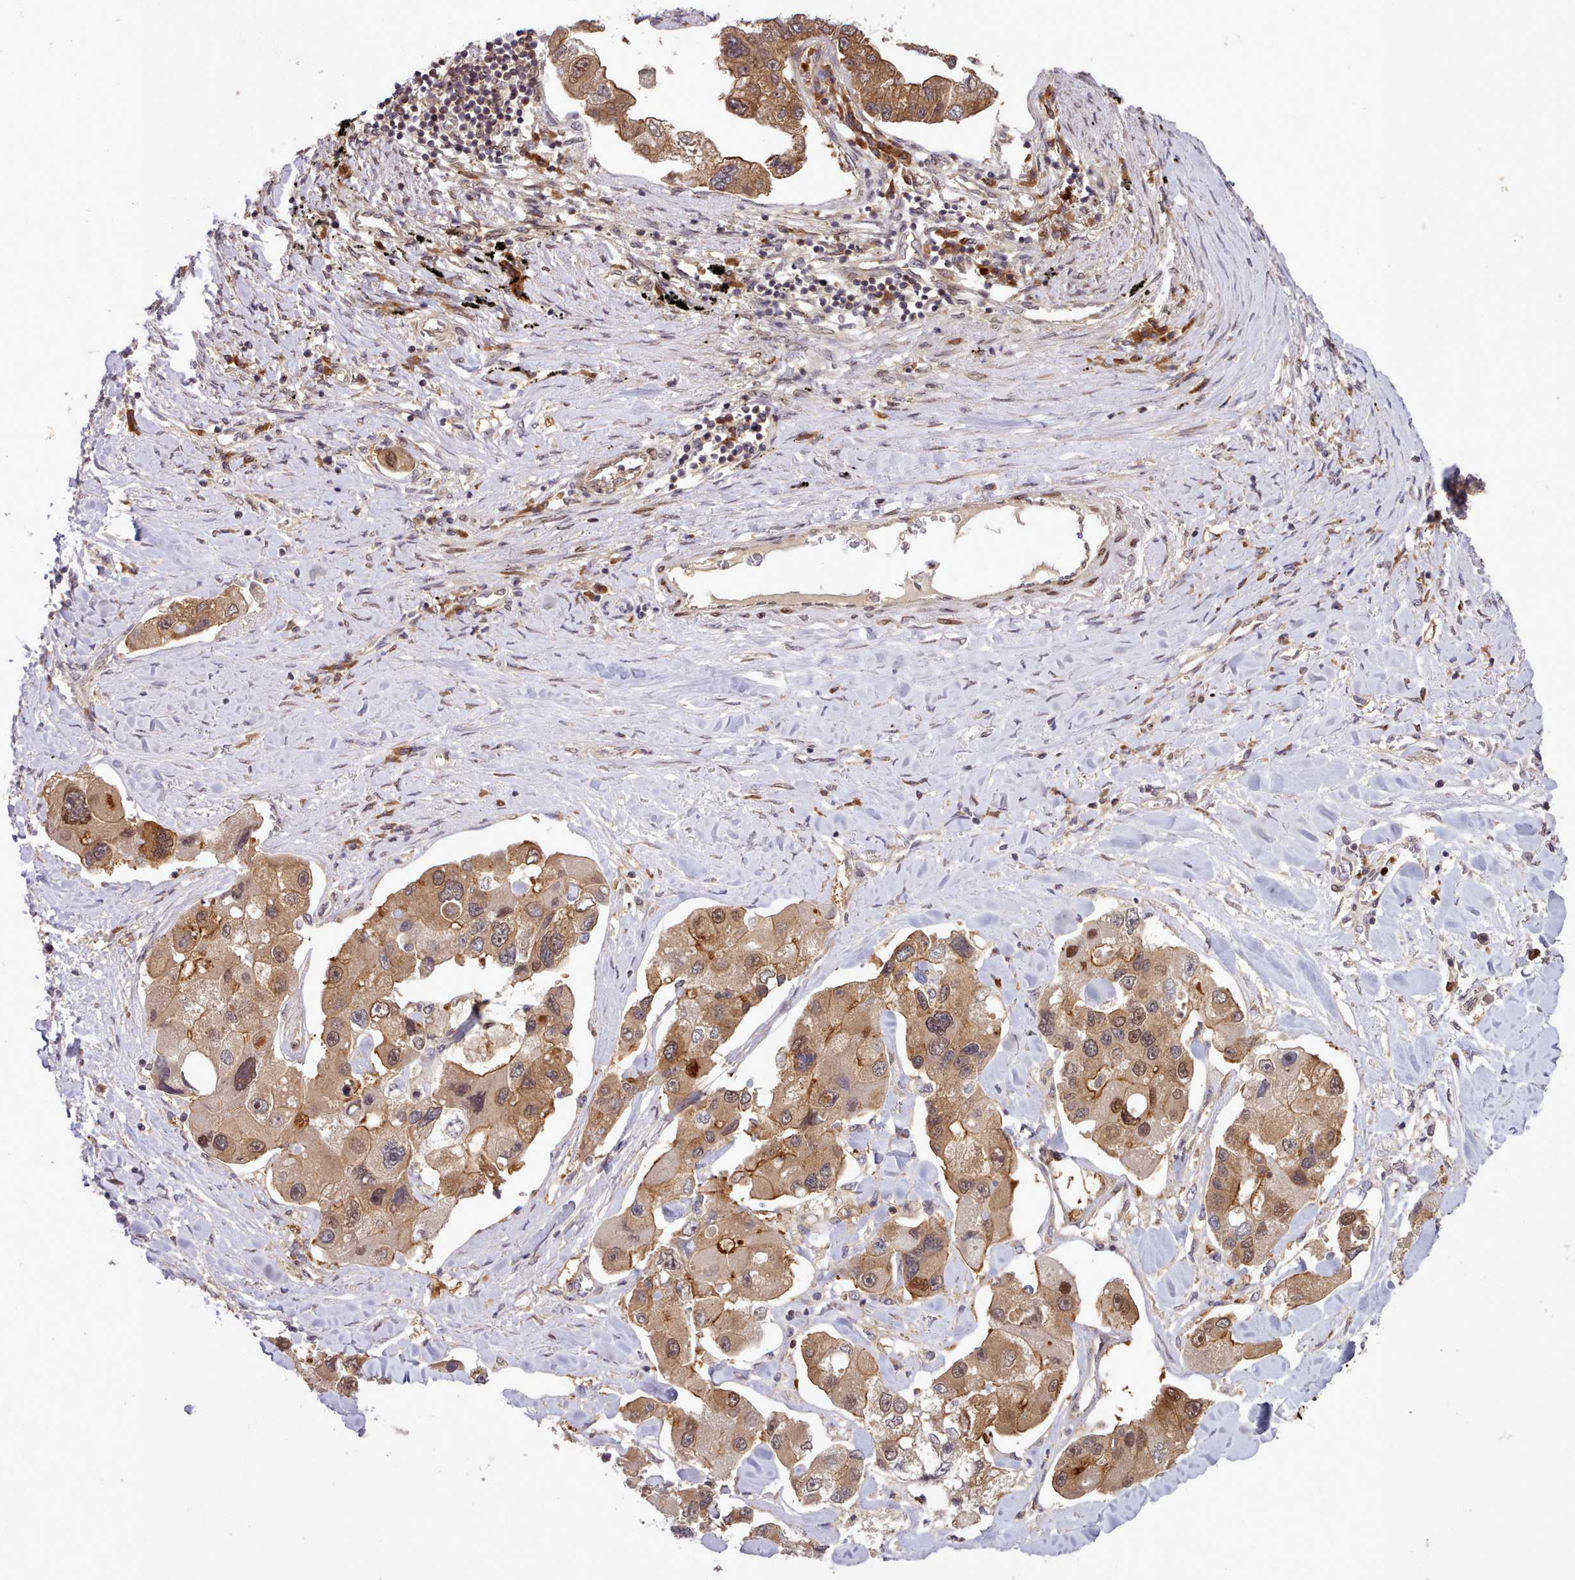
{"staining": {"intensity": "moderate", "quantity": ">75%", "location": "cytoplasmic/membranous,nuclear"}, "tissue": "lung cancer", "cell_type": "Tumor cells", "image_type": "cancer", "snomed": [{"axis": "morphology", "description": "Adenocarcinoma, NOS"}, {"axis": "topography", "description": "Lung"}], "caption": "A medium amount of moderate cytoplasmic/membranous and nuclear expression is appreciated in approximately >75% of tumor cells in lung cancer (adenocarcinoma) tissue.", "gene": "UBE2G1", "patient": {"sex": "female", "age": 54}}